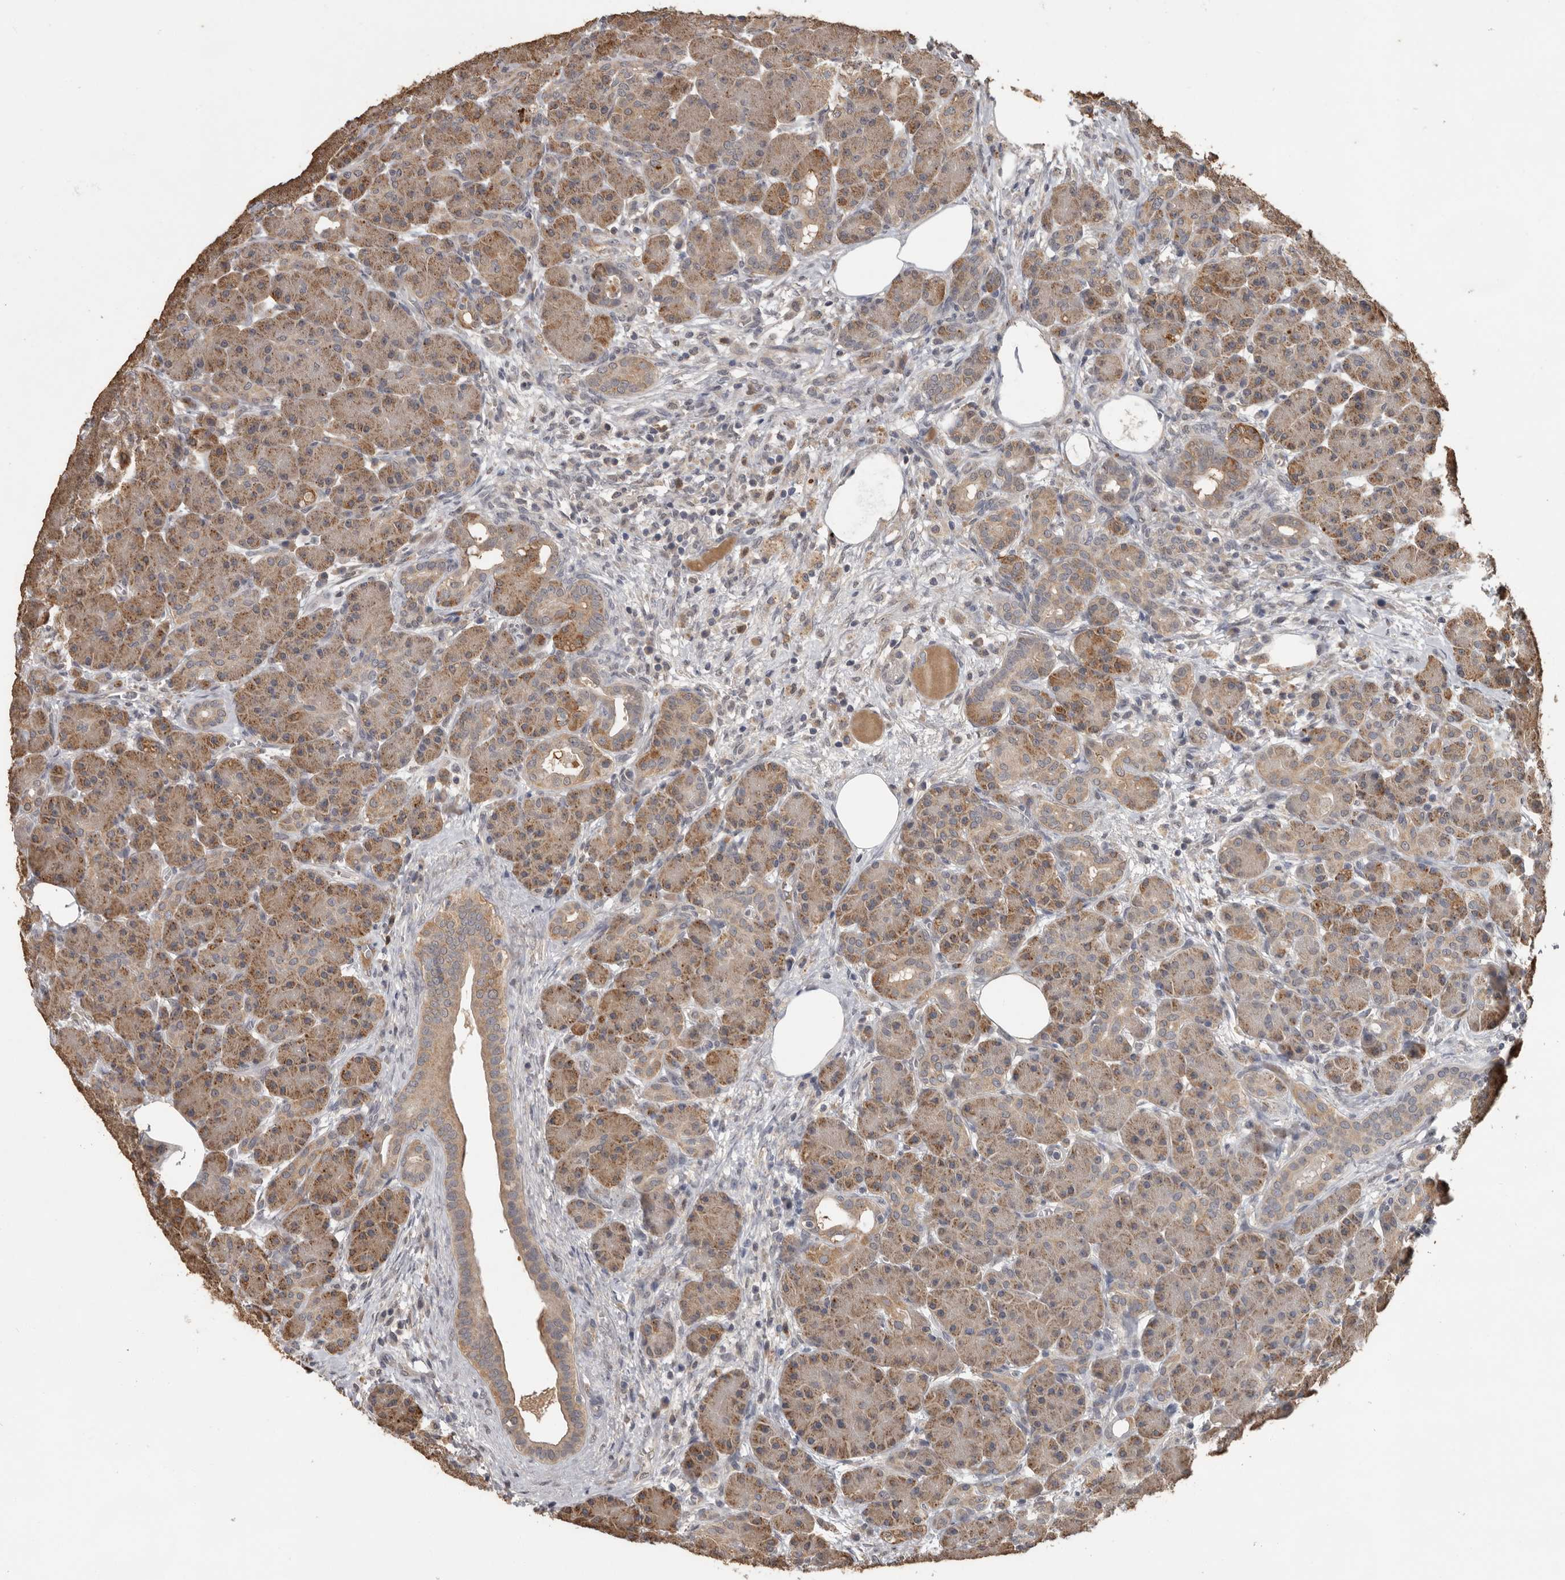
{"staining": {"intensity": "moderate", "quantity": "25%-75%", "location": "cytoplasmic/membranous"}, "tissue": "pancreas", "cell_type": "Exocrine glandular cells", "image_type": "normal", "snomed": [{"axis": "morphology", "description": "Normal tissue, NOS"}, {"axis": "topography", "description": "Pancreas"}], "caption": "Exocrine glandular cells reveal moderate cytoplasmic/membranous staining in about 25%-75% of cells in unremarkable pancreas. (DAB IHC, brown staining for protein, blue staining for nuclei).", "gene": "MTF1", "patient": {"sex": "male", "age": 63}}